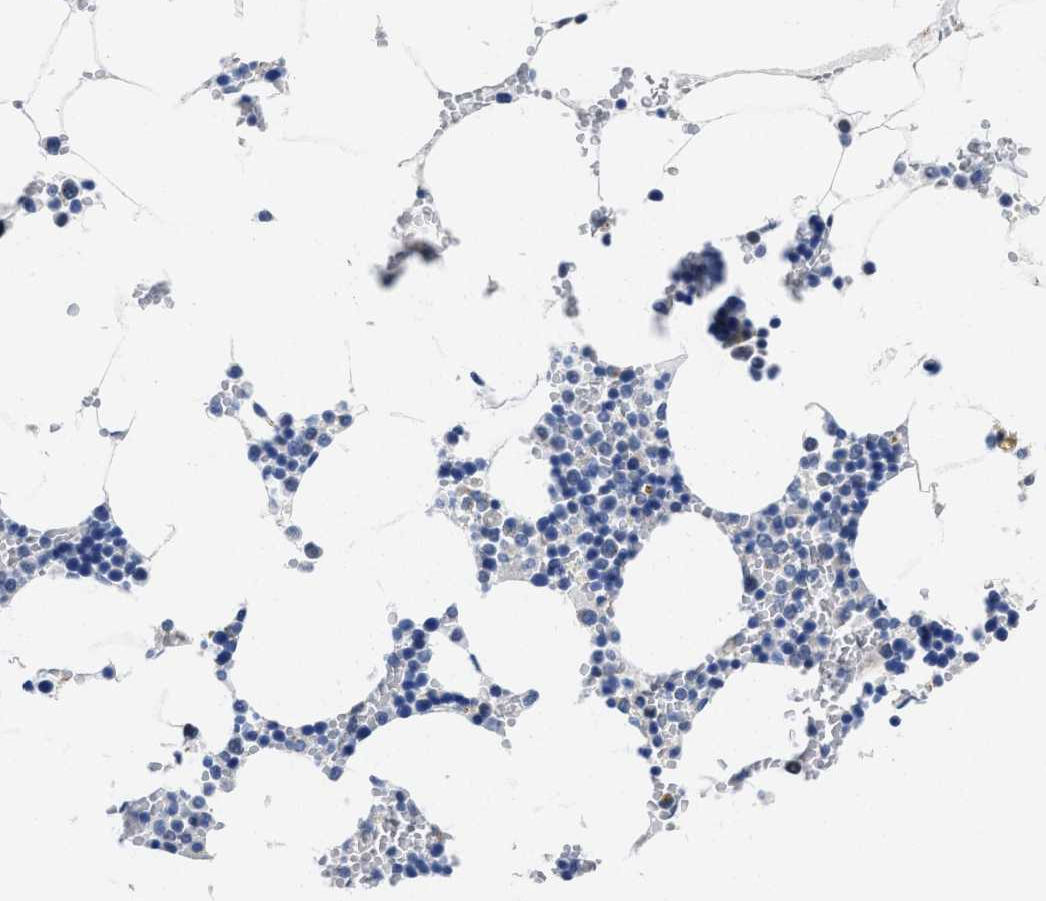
{"staining": {"intensity": "negative", "quantity": "none", "location": "none"}, "tissue": "bone marrow", "cell_type": "Hematopoietic cells", "image_type": "normal", "snomed": [{"axis": "morphology", "description": "Normal tissue, NOS"}, {"axis": "topography", "description": "Bone marrow"}], "caption": "High magnification brightfield microscopy of benign bone marrow stained with DAB (3,3'-diaminobenzidine) (brown) and counterstained with hematoxylin (blue): hematopoietic cells show no significant positivity. Nuclei are stained in blue.", "gene": "HOOK1", "patient": {"sex": "male", "age": 70}}